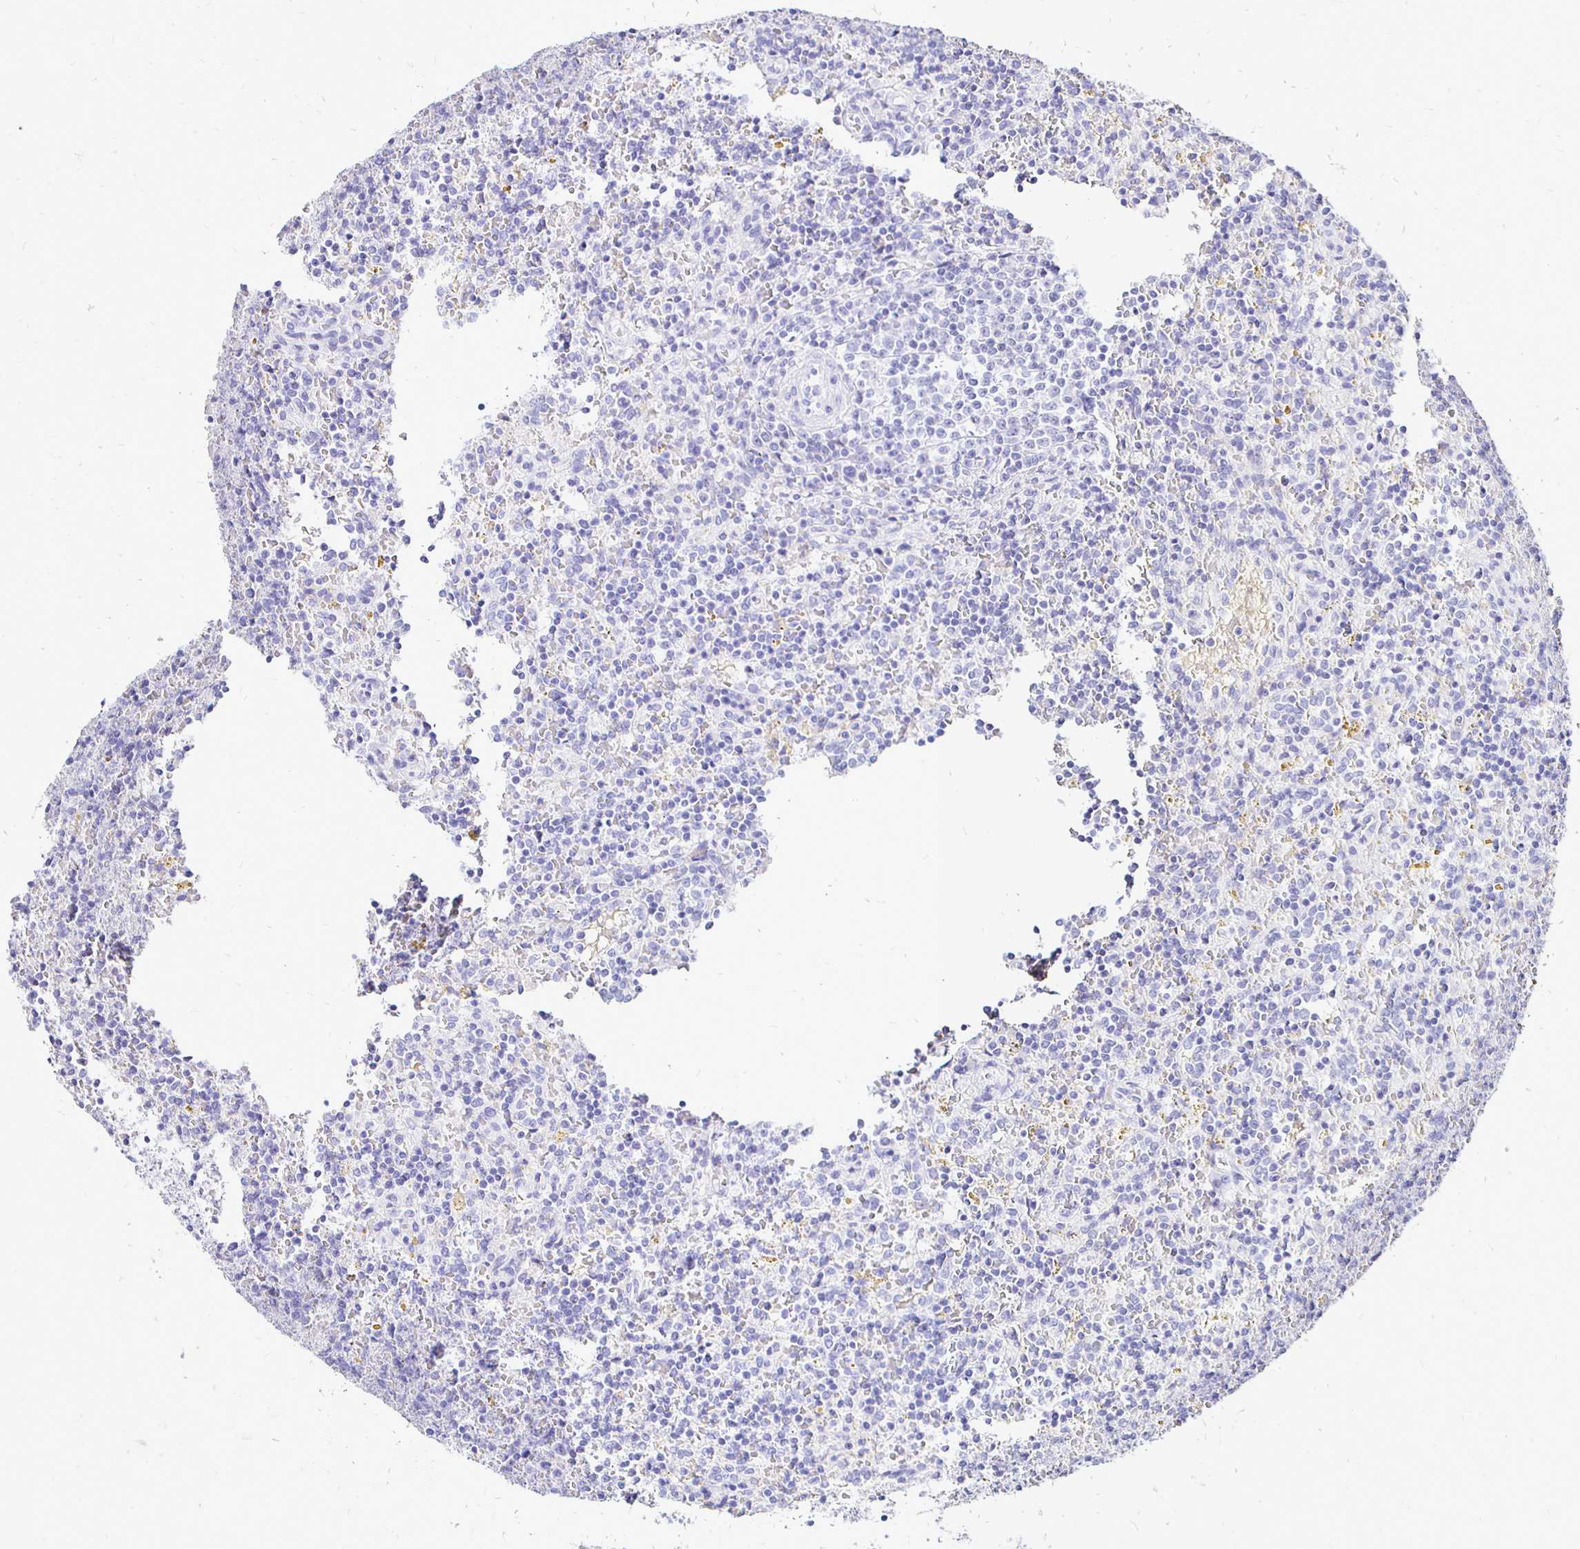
{"staining": {"intensity": "negative", "quantity": "none", "location": "none"}, "tissue": "lymphoma", "cell_type": "Tumor cells", "image_type": "cancer", "snomed": [{"axis": "morphology", "description": "Malignant lymphoma, non-Hodgkin's type, Low grade"}, {"axis": "topography", "description": "Spleen"}], "caption": "Immunohistochemical staining of low-grade malignant lymphoma, non-Hodgkin's type demonstrates no significant staining in tumor cells.", "gene": "IRGC", "patient": {"sex": "male", "age": 67}}